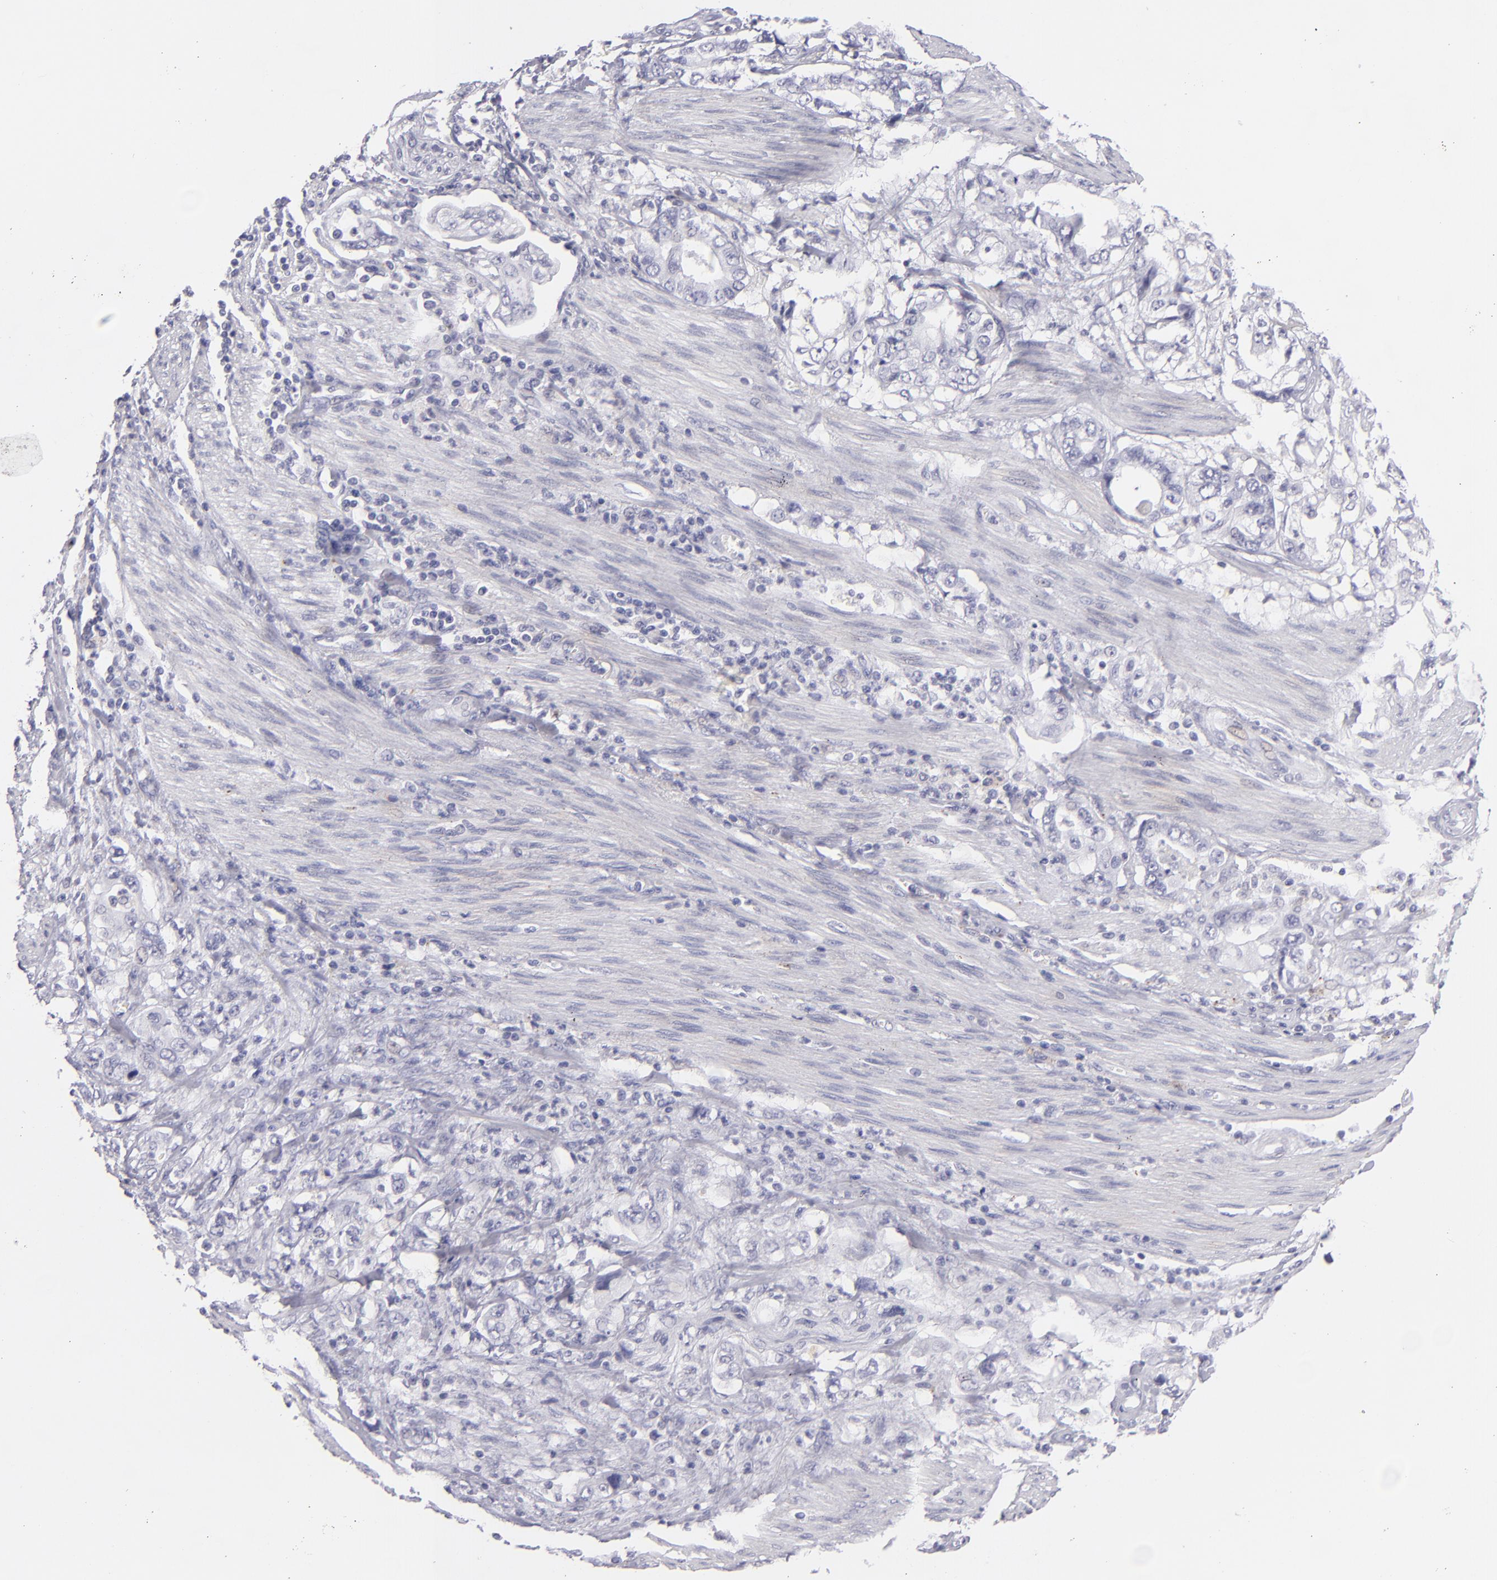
{"staining": {"intensity": "negative", "quantity": "none", "location": "none"}, "tissue": "stomach cancer", "cell_type": "Tumor cells", "image_type": "cancer", "snomed": [{"axis": "morphology", "description": "Adenocarcinoma, NOS"}, {"axis": "topography", "description": "Pancreas"}, {"axis": "topography", "description": "Stomach, upper"}], "caption": "The immunohistochemistry (IHC) photomicrograph has no significant staining in tumor cells of stomach cancer tissue.", "gene": "TNNC1", "patient": {"sex": "male", "age": 77}}